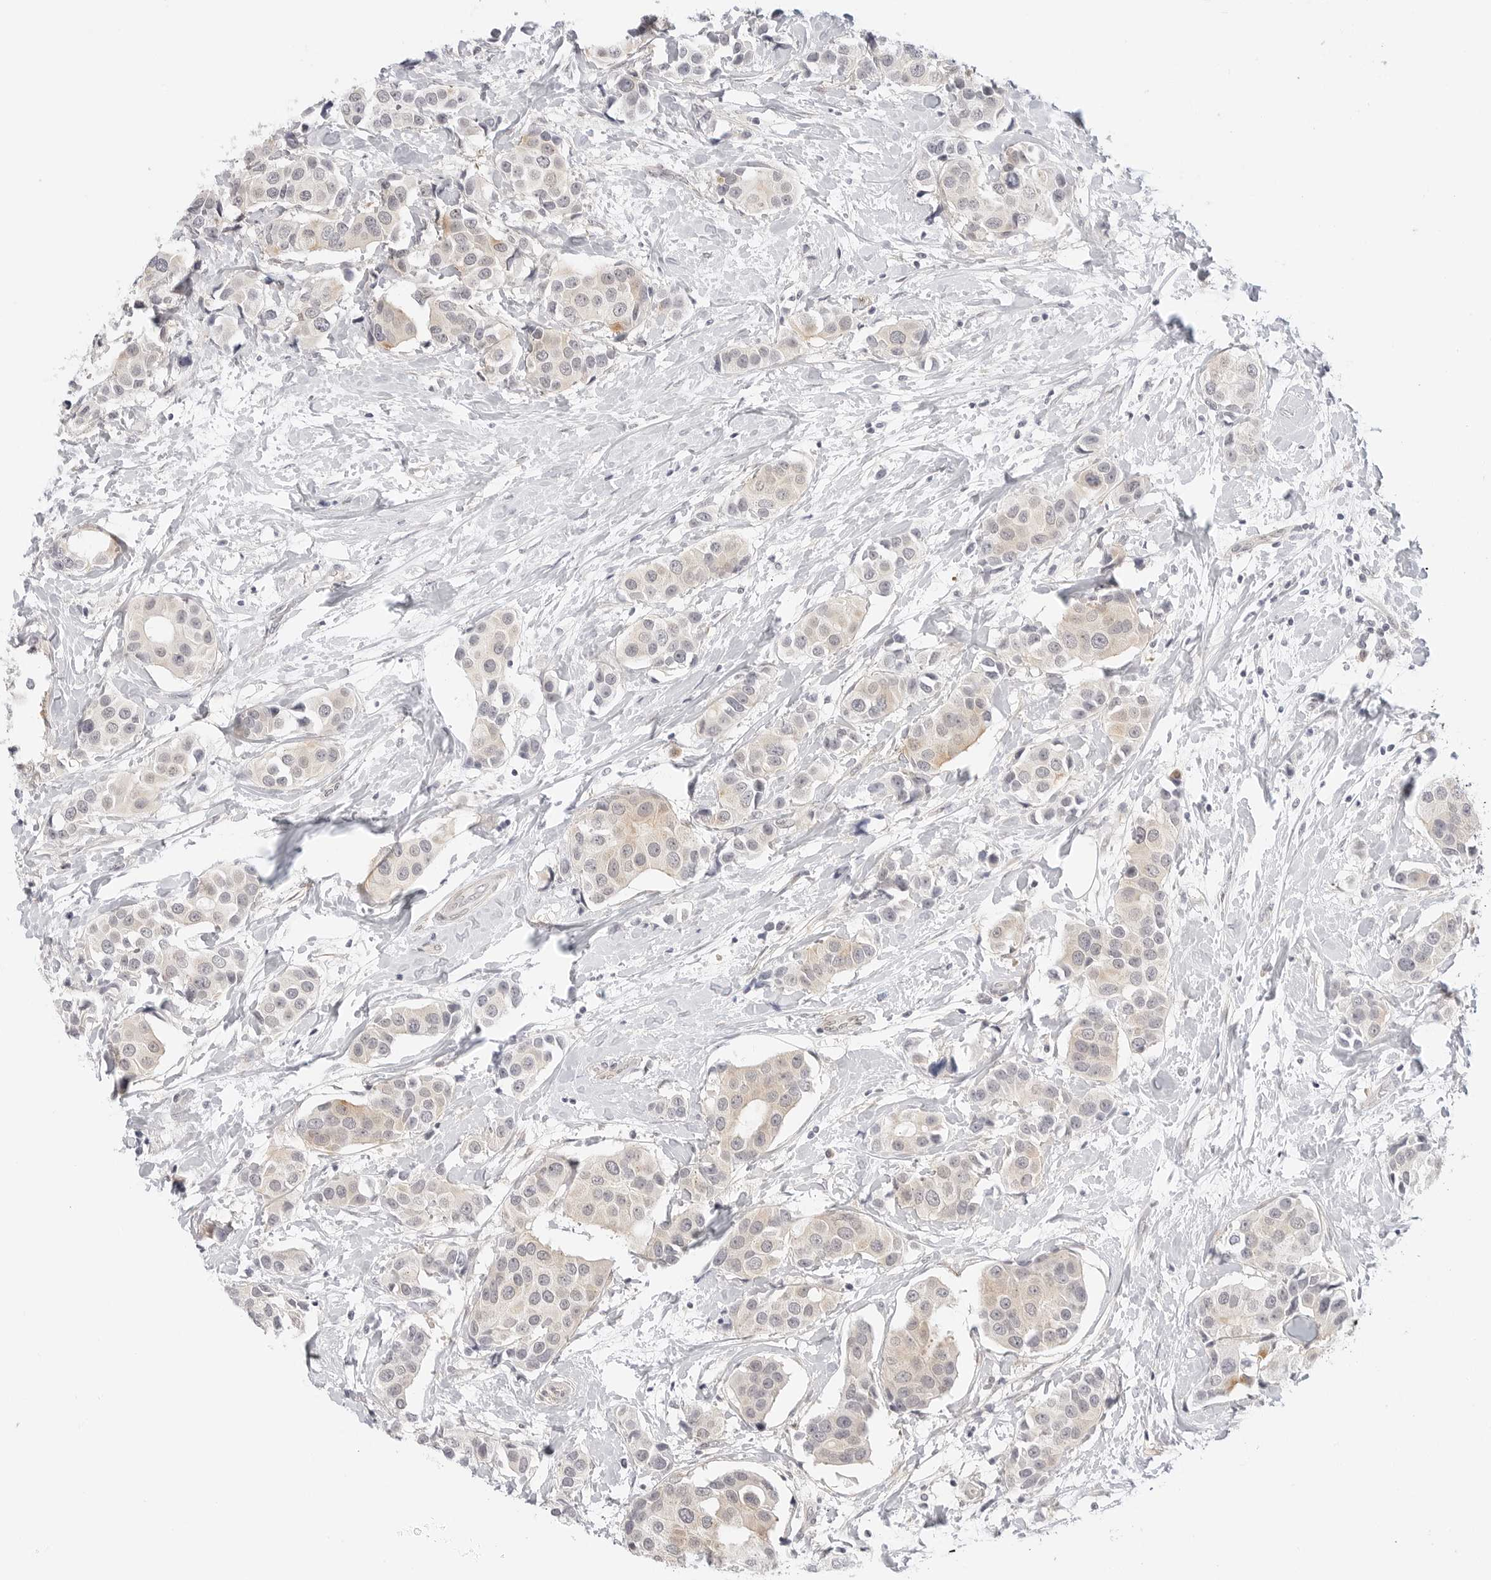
{"staining": {"intensity": "weak", "quantity": "25%-75%", "location": "cytoplasmic/membranous"}, "tissue": "breast cancer", "cell_type": "Tumor cells", "image_type": "cancer", "snomed": [{"axis": "morphology", "description": "Normal tissue, NOS"}, {"axis": "morphology", "description": "Duct carcinoma"}, {"axis": "topography", "description": "Breast"}], "caption": "Brown immunohistochemical staining in human breast cancer (intraductal carcinoma) shows weak cytoplasmic/membranous staining in about 25%-75% of tumor cells. Nuclei are stained in blue.", "gene": "TCP1", "patient": {"sex": "female", "age": 39}}